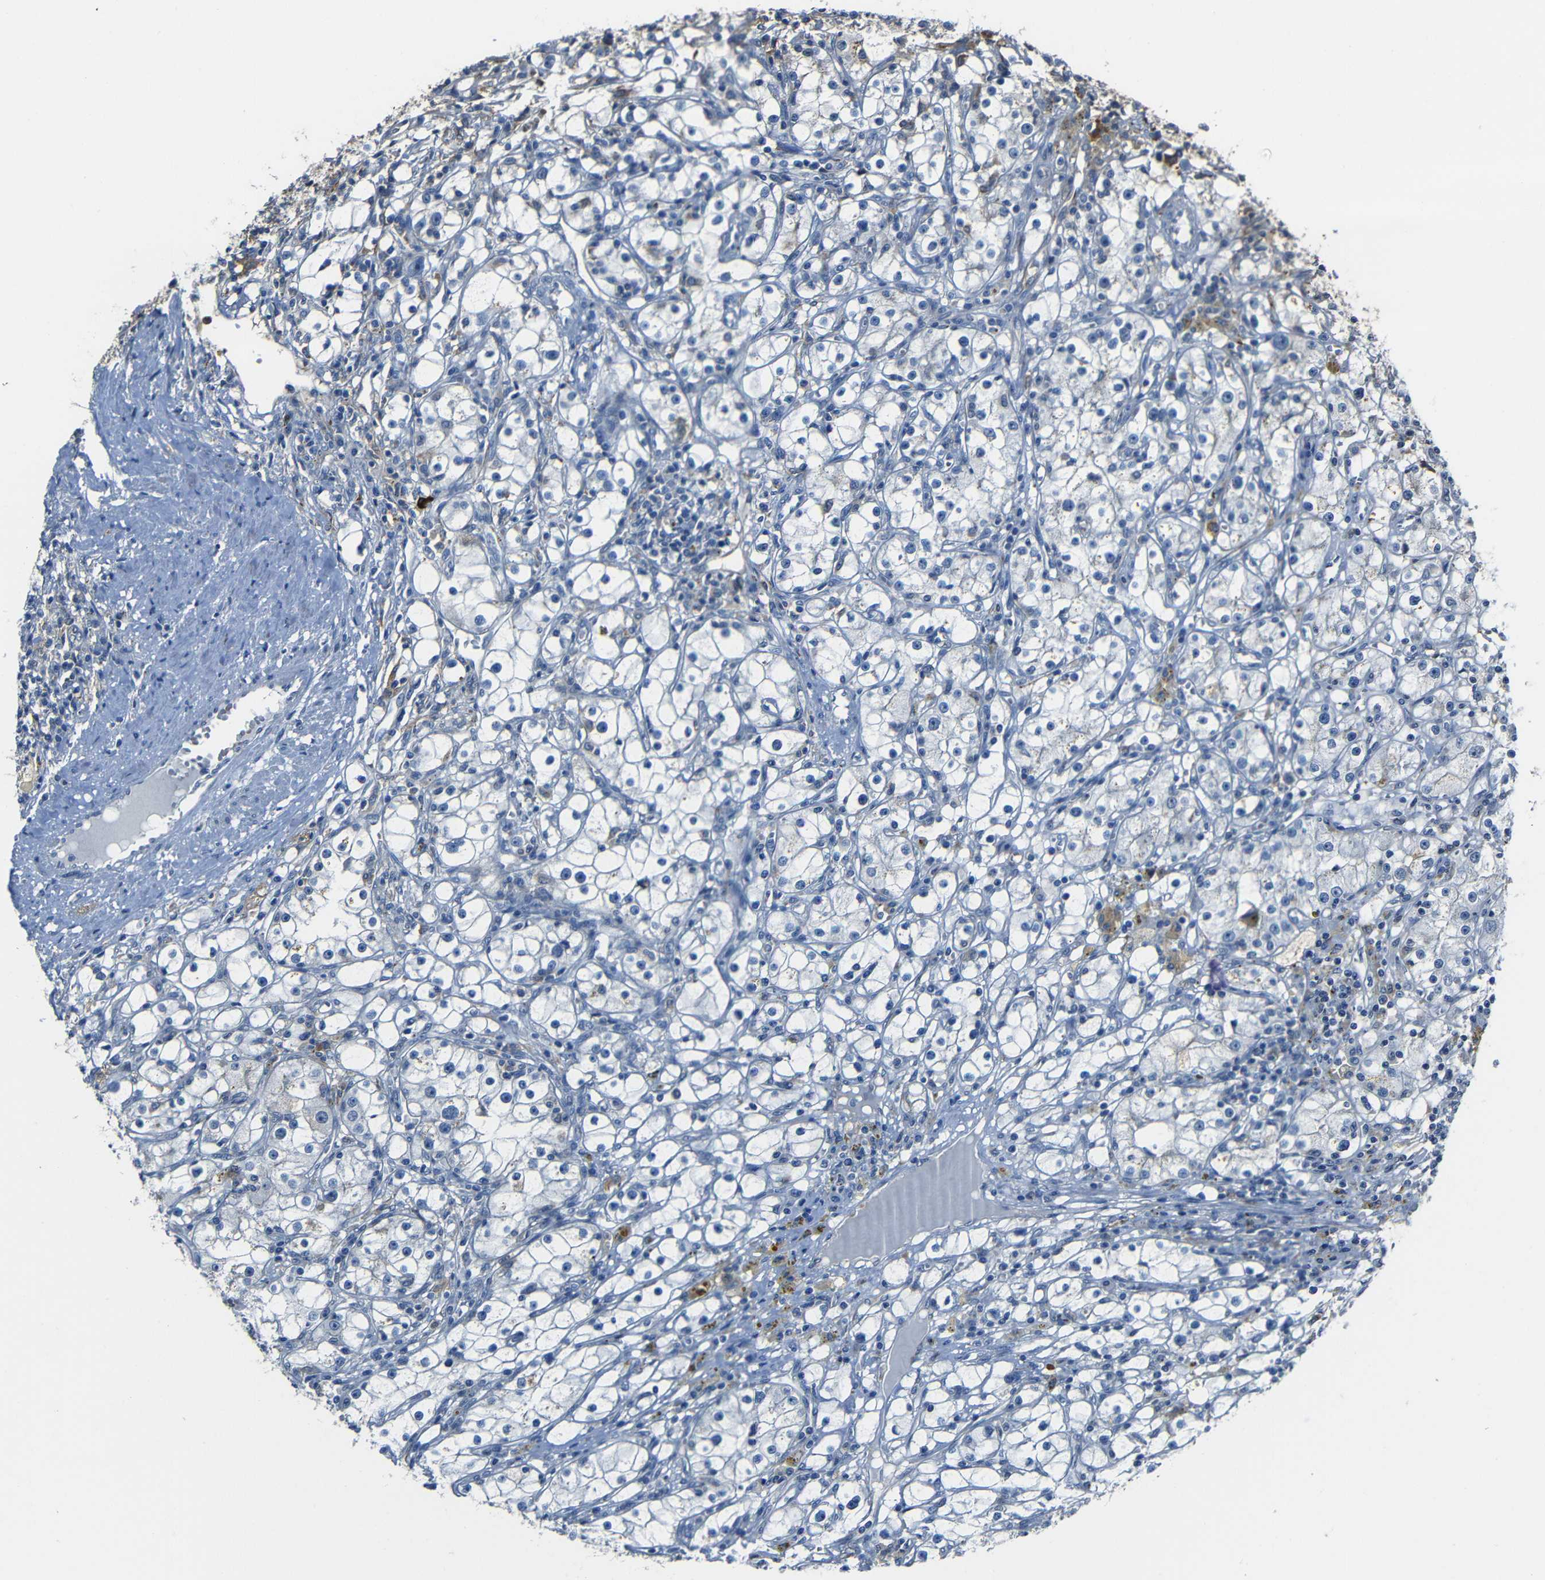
{"staining": {"intensity": "negative", "quantity": "none", "location": "none"}, "tissue": "renal cancer", "cell_type": "Tumor cells", "image_type": "cancer", "snomed": [{"axis": "morphology", "description": "Adenocarcinoma, NOS"}, {"axis": "topography", "description": "Kidney"}], "caption": "Protein analysis of renal adenocarcinoma exhibits no significant expression in tumor cells.", "gene": "DNAJC5", "patient": {"sex": "male", "age": 56}}